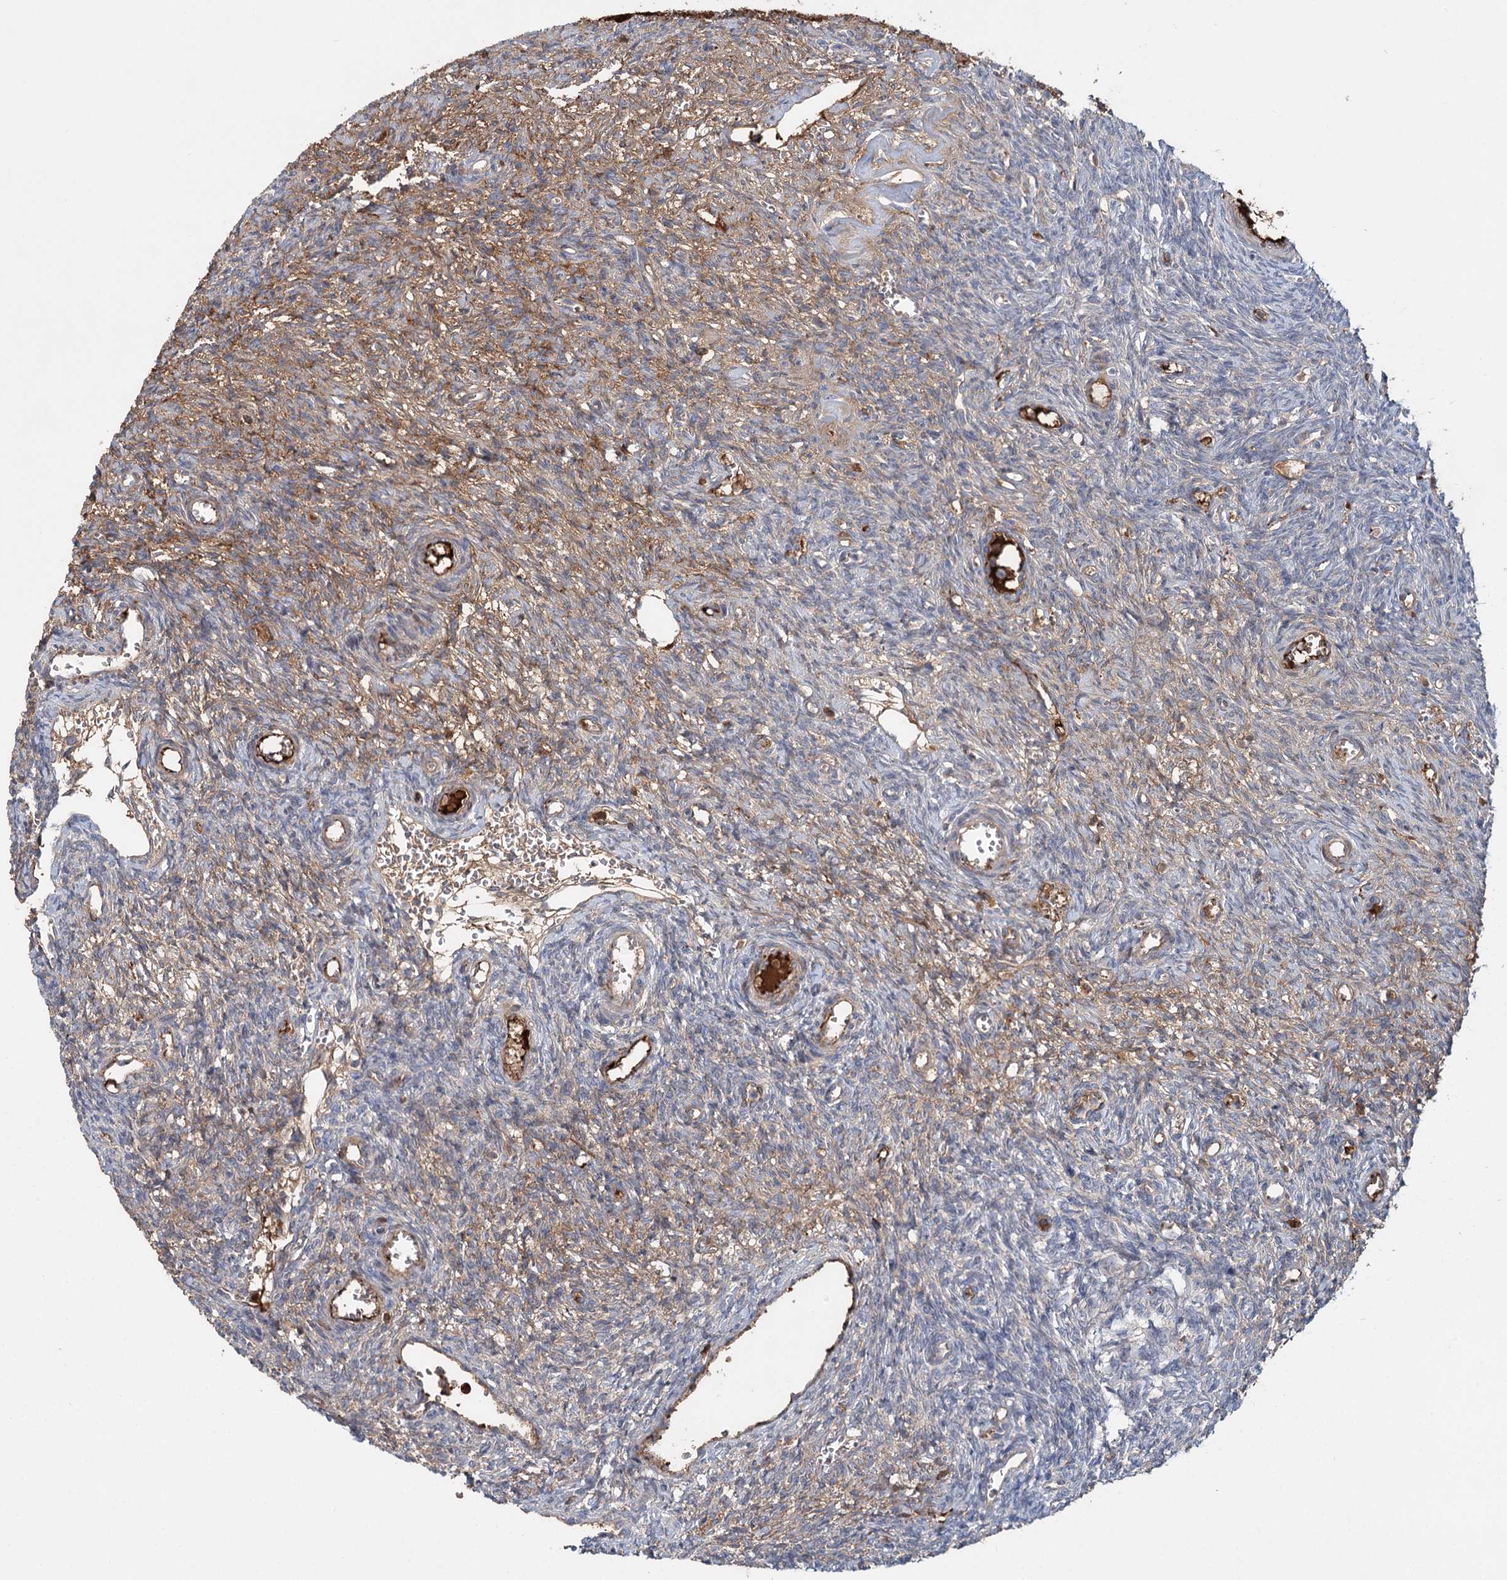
{"staining": {"intensity": "weak", "quantity": "<25%", "location": "cytoplasmic/membranous"}, "tissue": "ovary", "cell_type": "Ovarian stroma cells", "image_type": "normal", "snomed": [{"axis": "morphology", "description": "Normal tissue, NOS"}, {"axis": "topography", "description": "Ovary"}], "caption": "Immunohistochemistry histopathology image of unremarkable ovary: human ovary stained with DAB (3,3'-diaminobenzidine) demonstrates no significant protein staining in ovarian stroma cells.", "gene": "ALKBH8", "patient": {"sex": "female", "age": 39}}